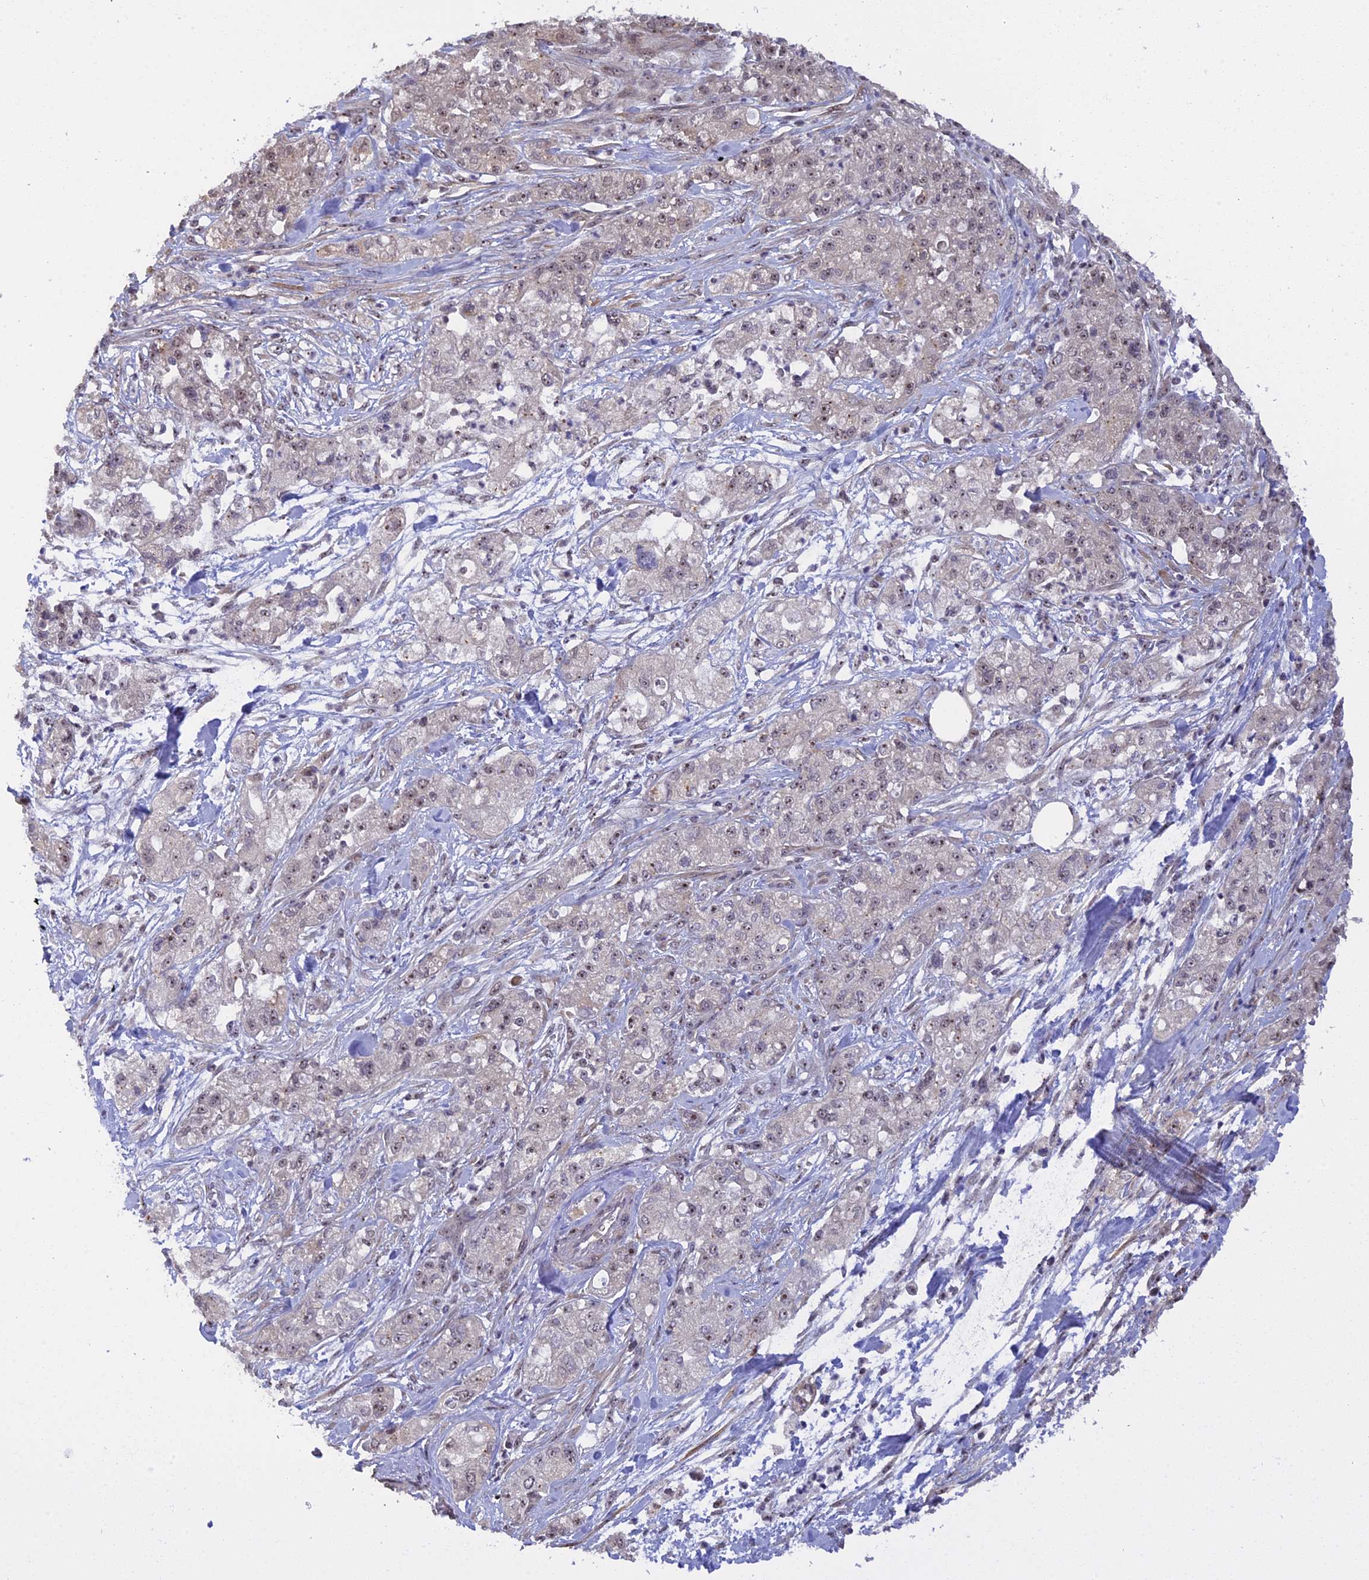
{"staining": {"intensity": "weak", "quantity": "<25%", "location": "nuclear"}, "tissue": "pancreatic cancer", "cell_type": "Tumor cells", "image_type": "cancer", "snomed": [{"axis": "morphology", "description": "Adenocarcinoma, NOS"}, {"axis": "topography", "description": "Pancreas"}], "caption": "DAB immunohistochemical staining of human pancreatic cancer shows no significant expression in tumor cells.", "gene": "MGA", "patient": {"sex": "female", "age": 78}}